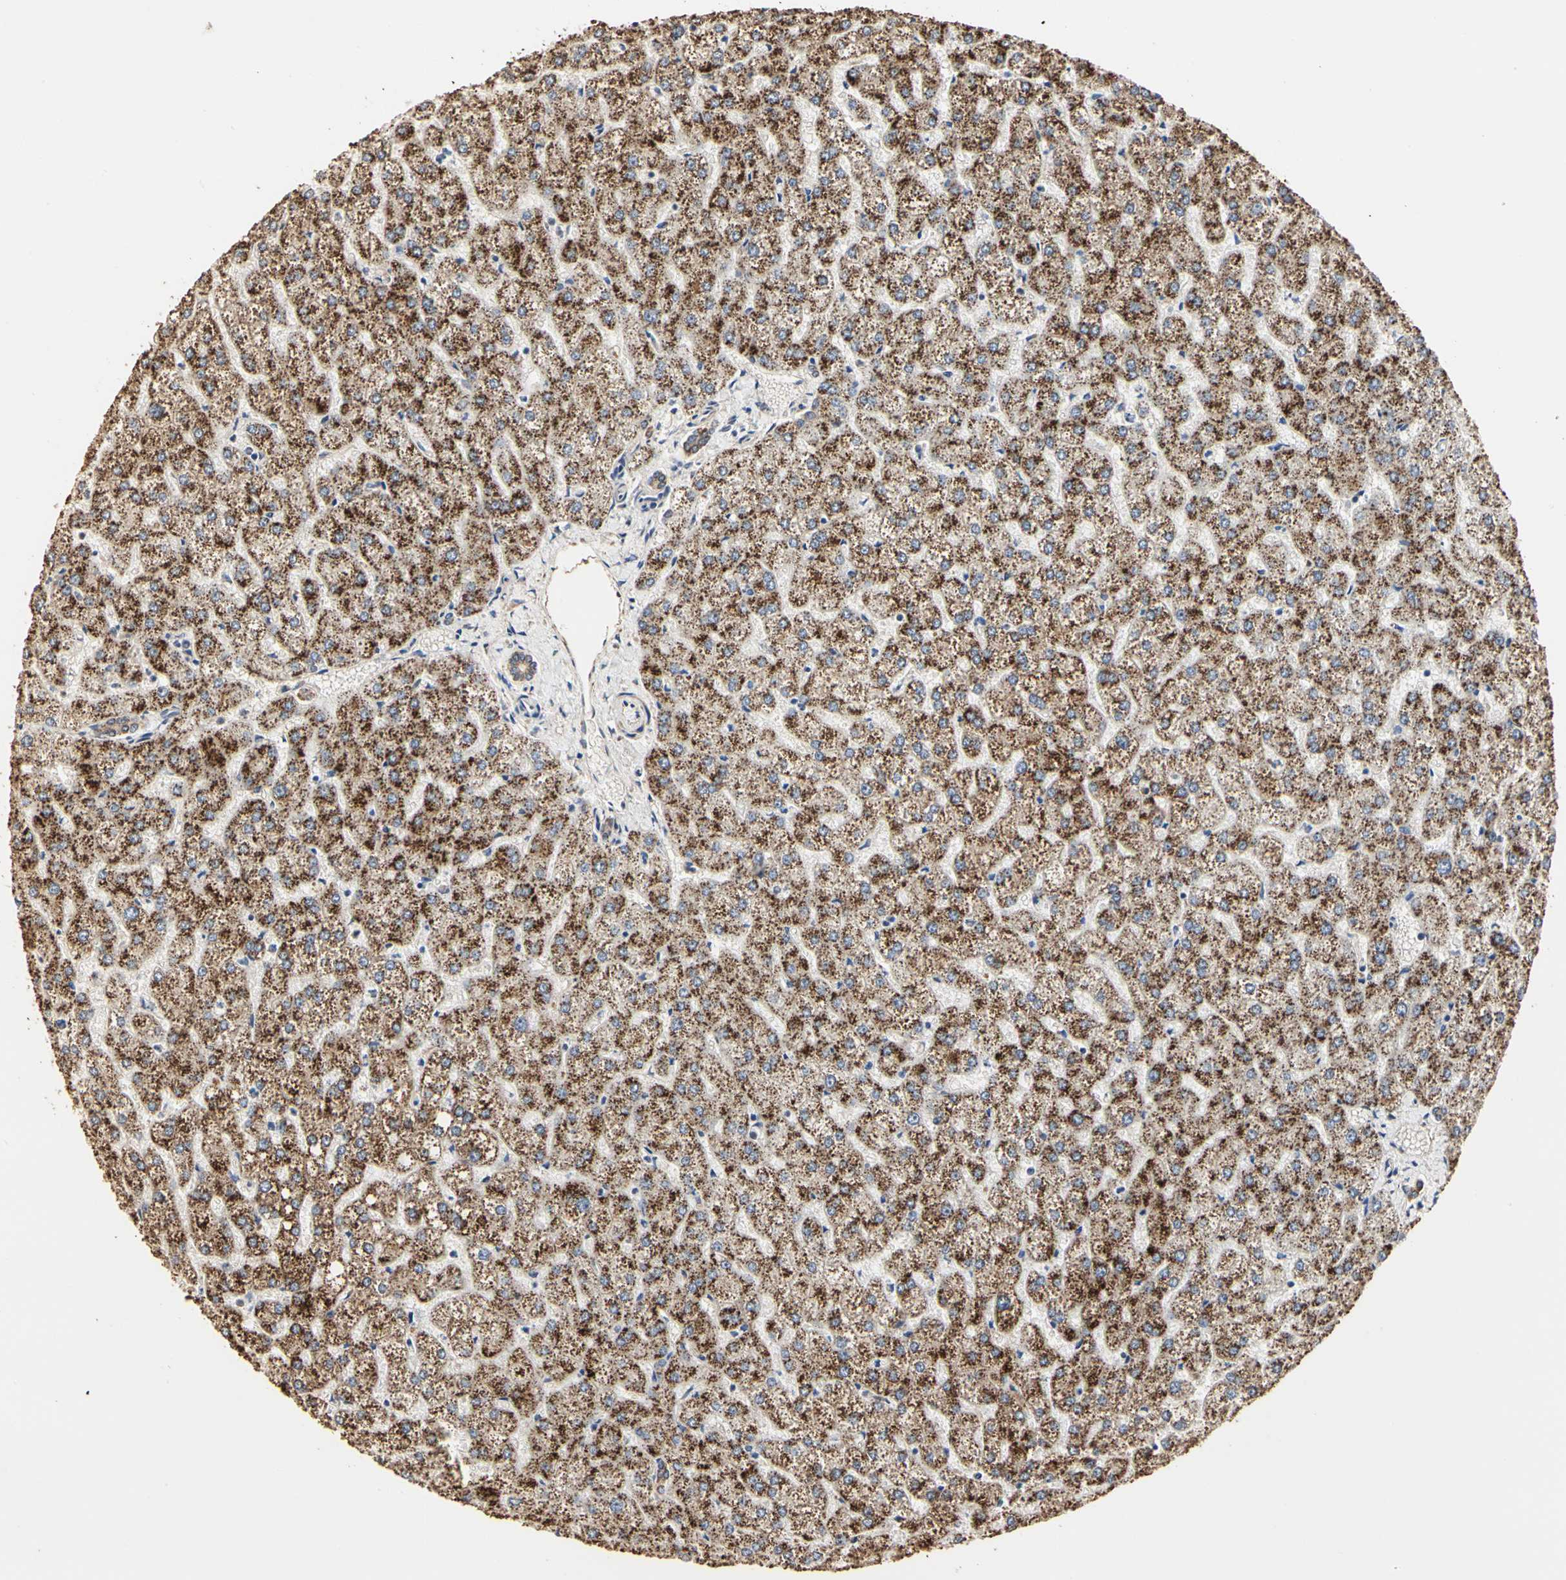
{"staining": {"intensity": "moderate", "quantity": ">75%", "location": "cytoplasmic/membranous"}, "tissue": "liver", "cell_type": "Cholangiocytes", "image_type": "normal", "snomed": [{"axis": "morphology", "description": "Normal tissue, NOS"}, {"axis": "topography", "description": "Liver"}], "caption": "A brown stain labels moderate cytoplasmic/membranous positivity of a protein in cholangiocytes of benign human liver. Using DAB (brown) and hematoxylin (blue) stains, captured at high magnification using brightfield microscopy.", "gene": "TAOK1", "patient": {"sex": "female", "age": 32}}